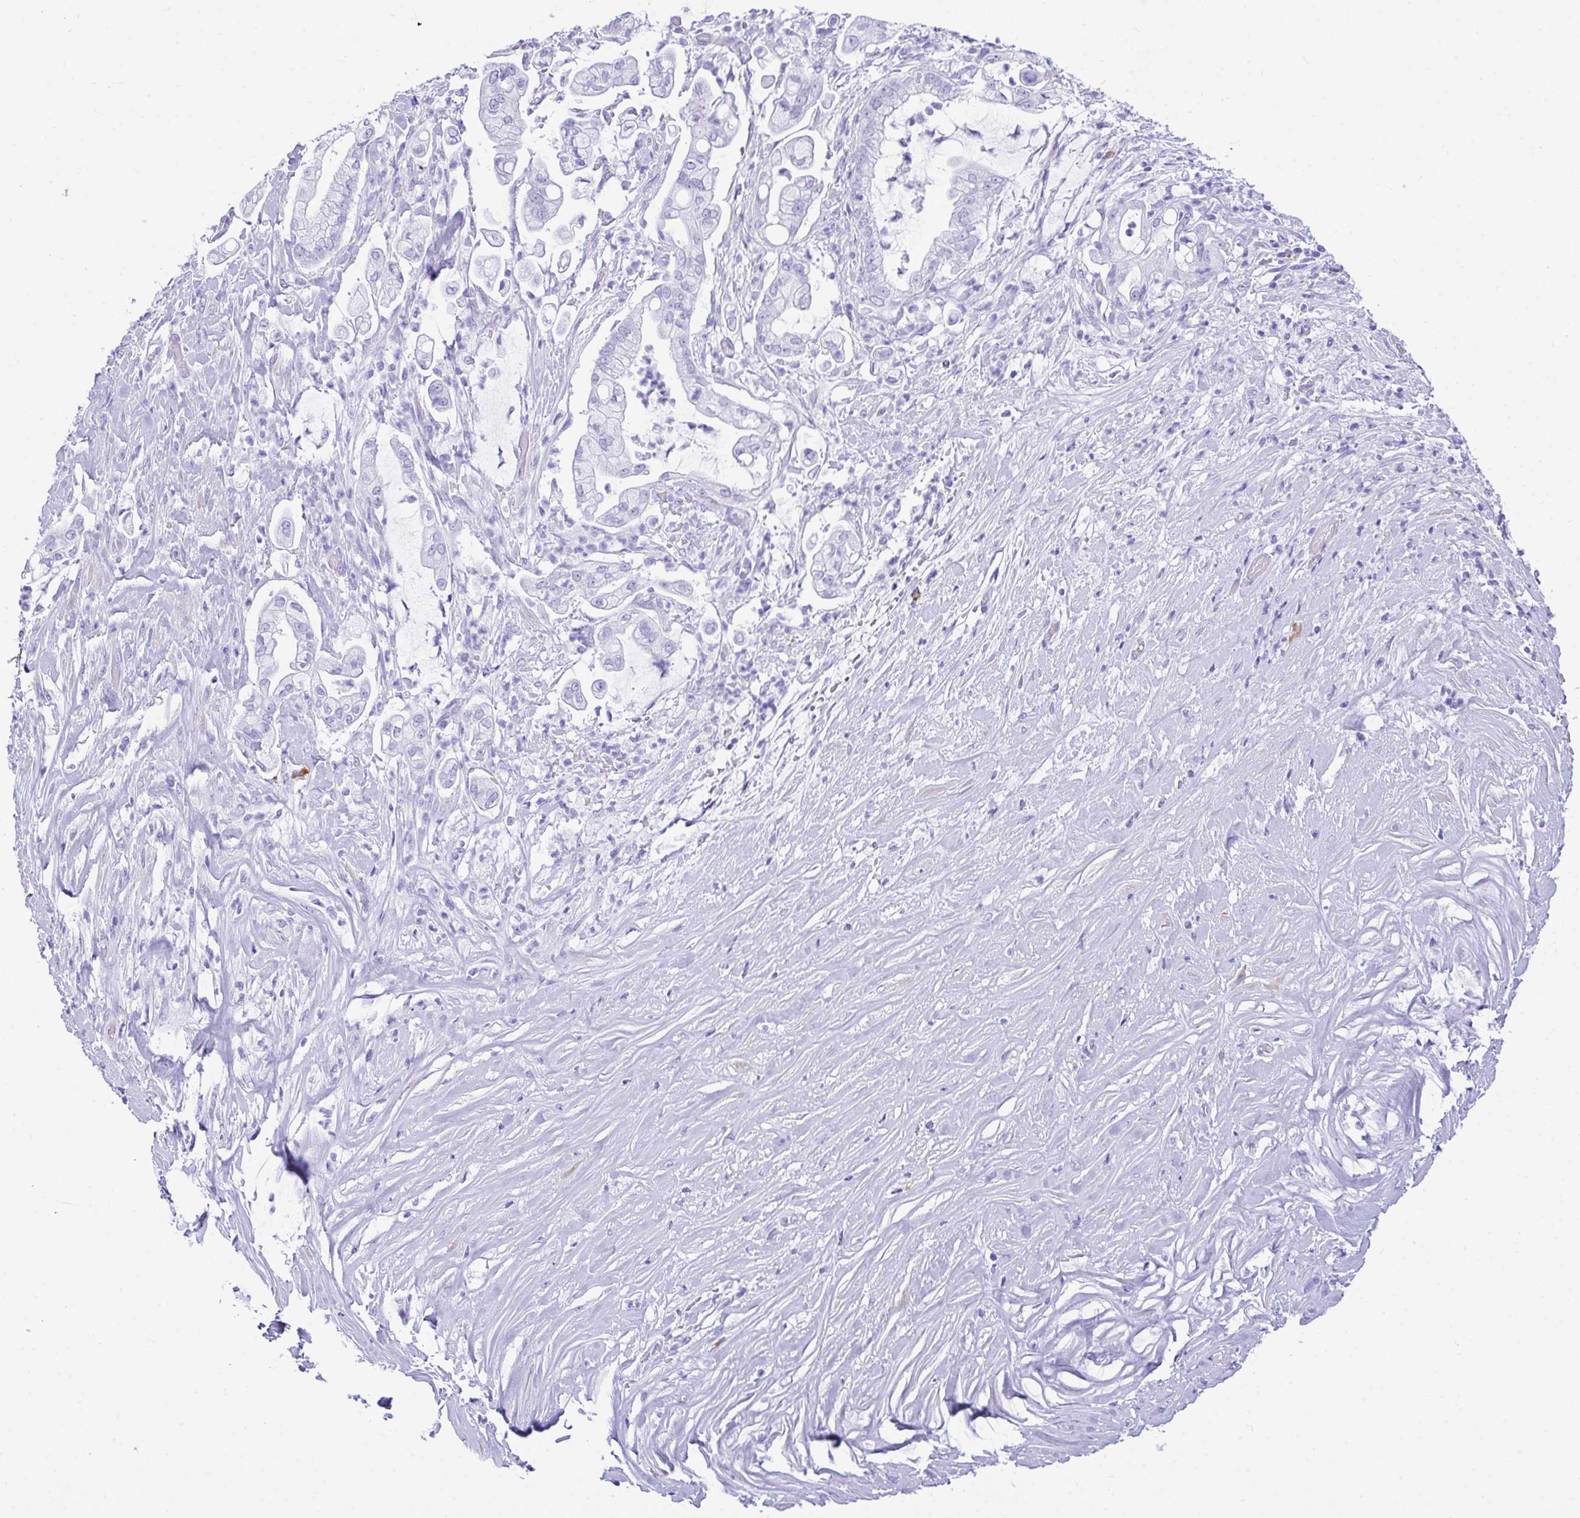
{"staining": {"intensity": "negative", "quantity": "none", "location": "none"}, "tissue": "pancreatic cancer", "cell_type": "Tumor cells", "image_type": "cancer", "snomed": [{"axis": "morphology", "description": "Adenocarcinoma, NOS"}, {"axis": "topography", "description": "Pancreas"}], "caption": "Image shows no protein positivity in tumor cells of pancreatic cancer tissue.", "gene": "BEST4", "patient": {"sex": "female", "age": 69}}